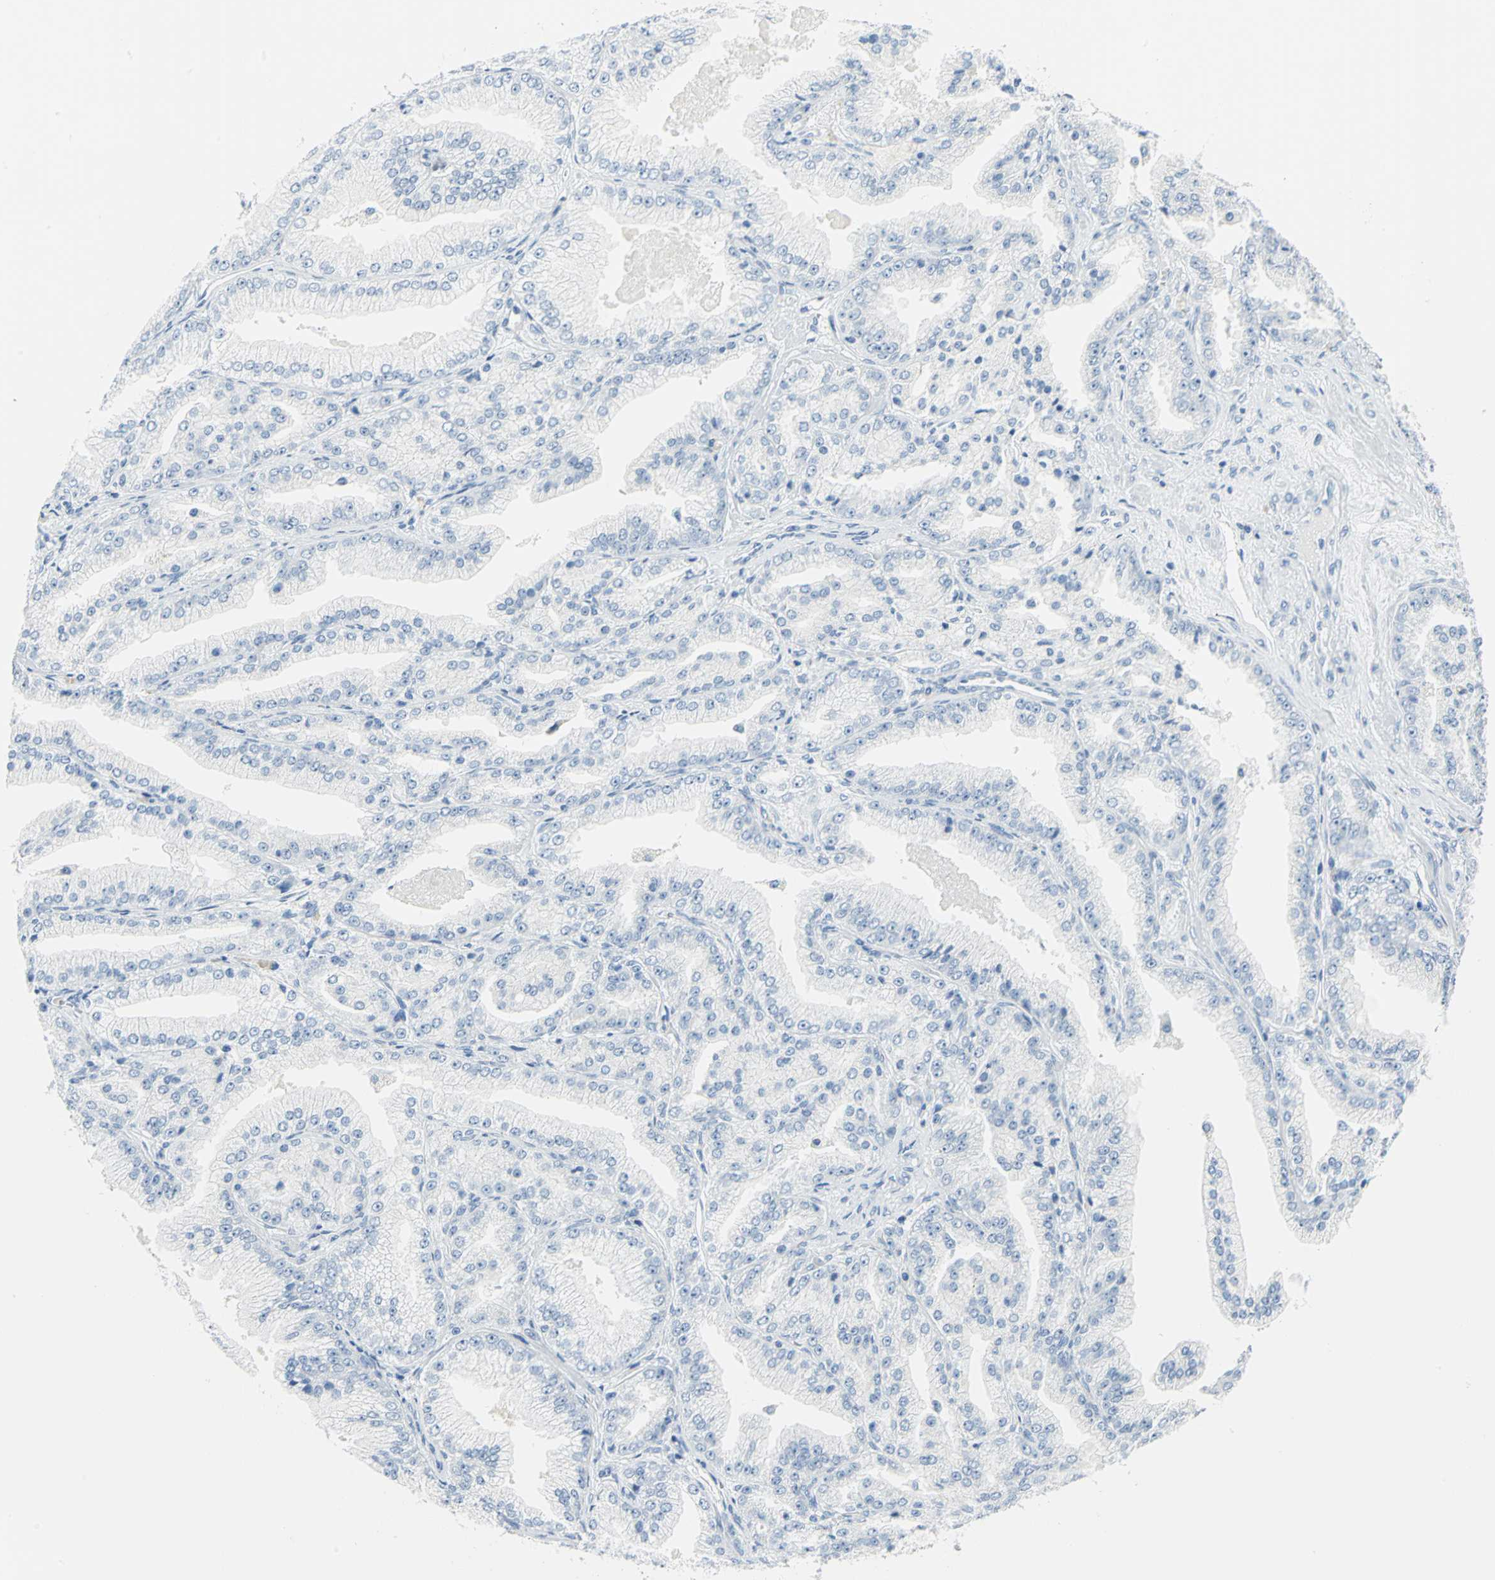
{"staining": {"intensity": "negative", "quantity": "none", "location": "none"}, "tissue": "prostate cancer", "cell_type": "Tumor cells", "image_type": "cancer", "snomed": [{"axis": "morphology", "description": "Adenocarcinoma, High grade"}, {"axis": "topography", "description": "Prostate"}], "caption": "A micrograph of human prostate cancer is negative for staining in tumor cells. (DAB (3,3'-diaminobenzidine) IHC, high magnification).", "gene": "PKLR", "patient": {"sex": "male", "age": 61}}